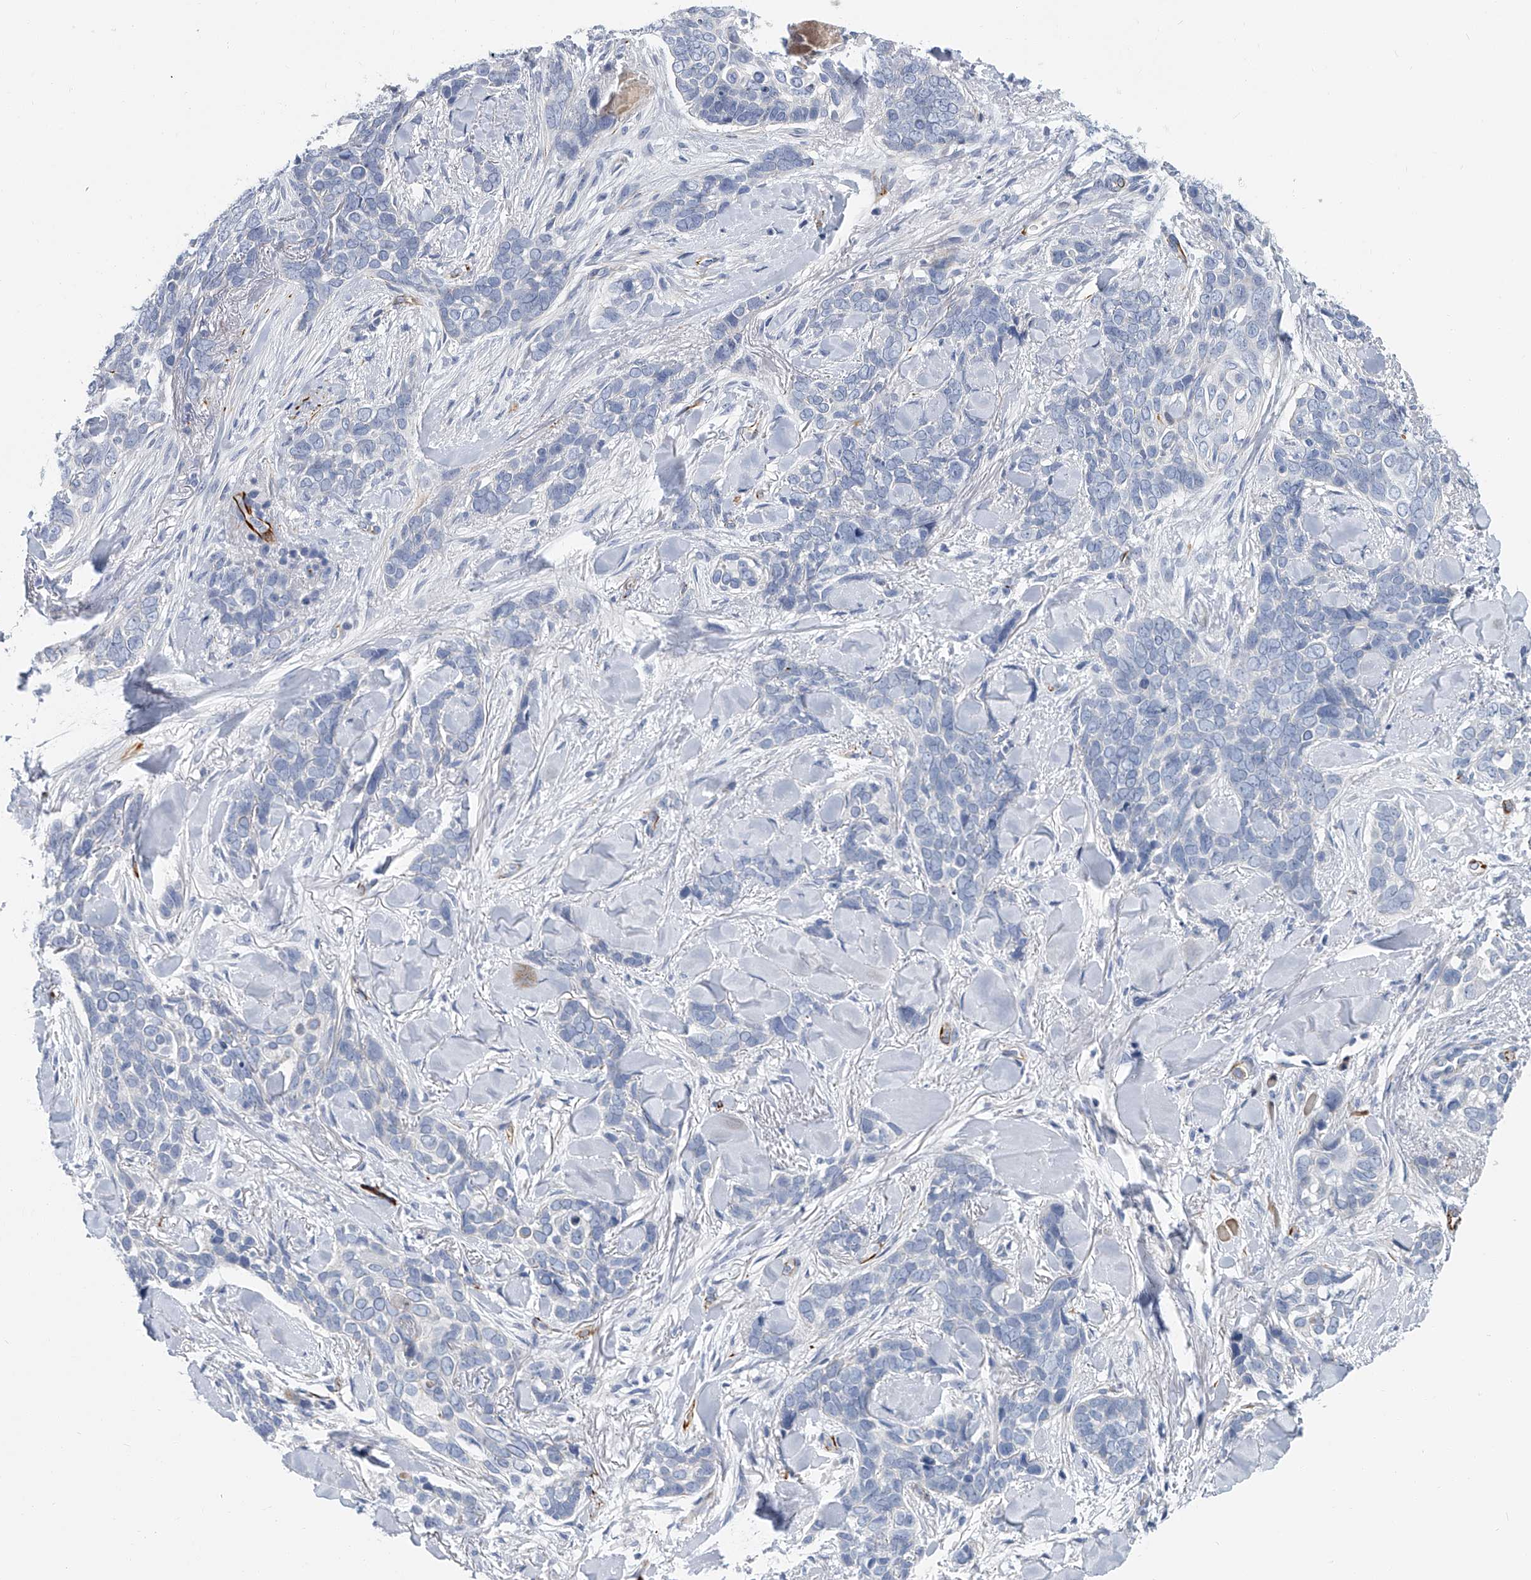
{"staining": {"intensity": "negative", "quantity": "none", "location": "none"}, "tissue": "skin cancer", "cell_type": "Tumor cells", "image_type": "cancer", "snomed": [{"axis": "morphology", "description": "Basal cell carcinoma"}, {"axis": "topography", "description": "Skin"}], "caption": "Tumor cells are negative for protein expression in human basal cell carcinoma (skin).", "gene": "KIRREL1", "patient": {"sex": "female", "age": 82}}